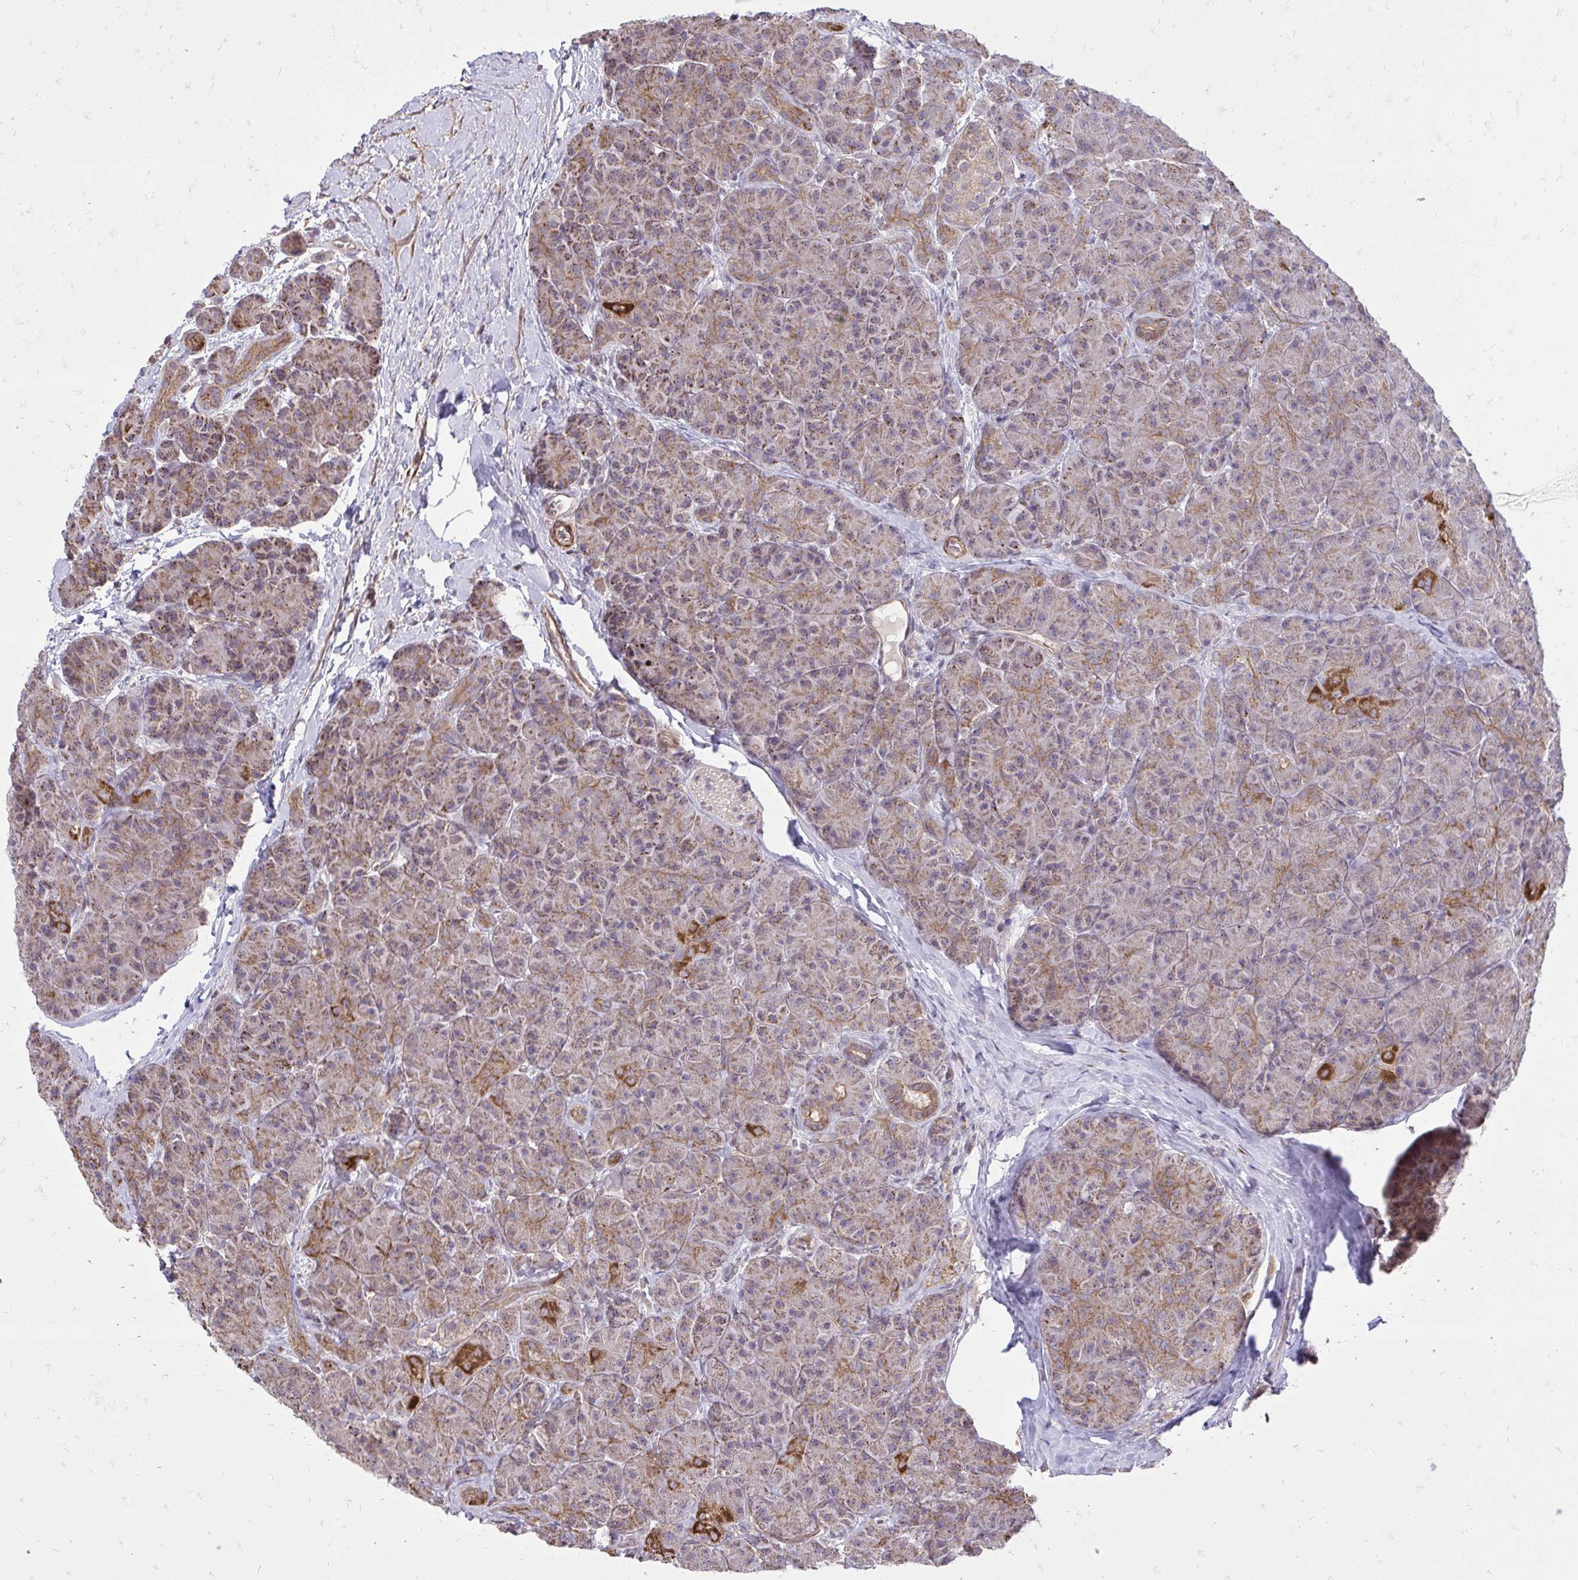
{"staining": {"intensity": "moderate", "quantity": ">75%", "location": "cytoplasmic/membranous"}, "tissue": "pancreas", "cell_type": "Exocrine glandular cells", "image_type": "normal", "snomed": [{"axis": "morphology", "description": "Normal tissue, NOS"}, {"axis": "topography", "description": "Pancreas"}], "caption": "A high-resolution histopathology image shows IHC staining of unremarkable pancreas, which shows moderate cytoplasmic/membranous positivity in about >75% of exocrine glandular cells.", "gene": "SLC7A5", "patient": {"sex": "male", "age": 57}}